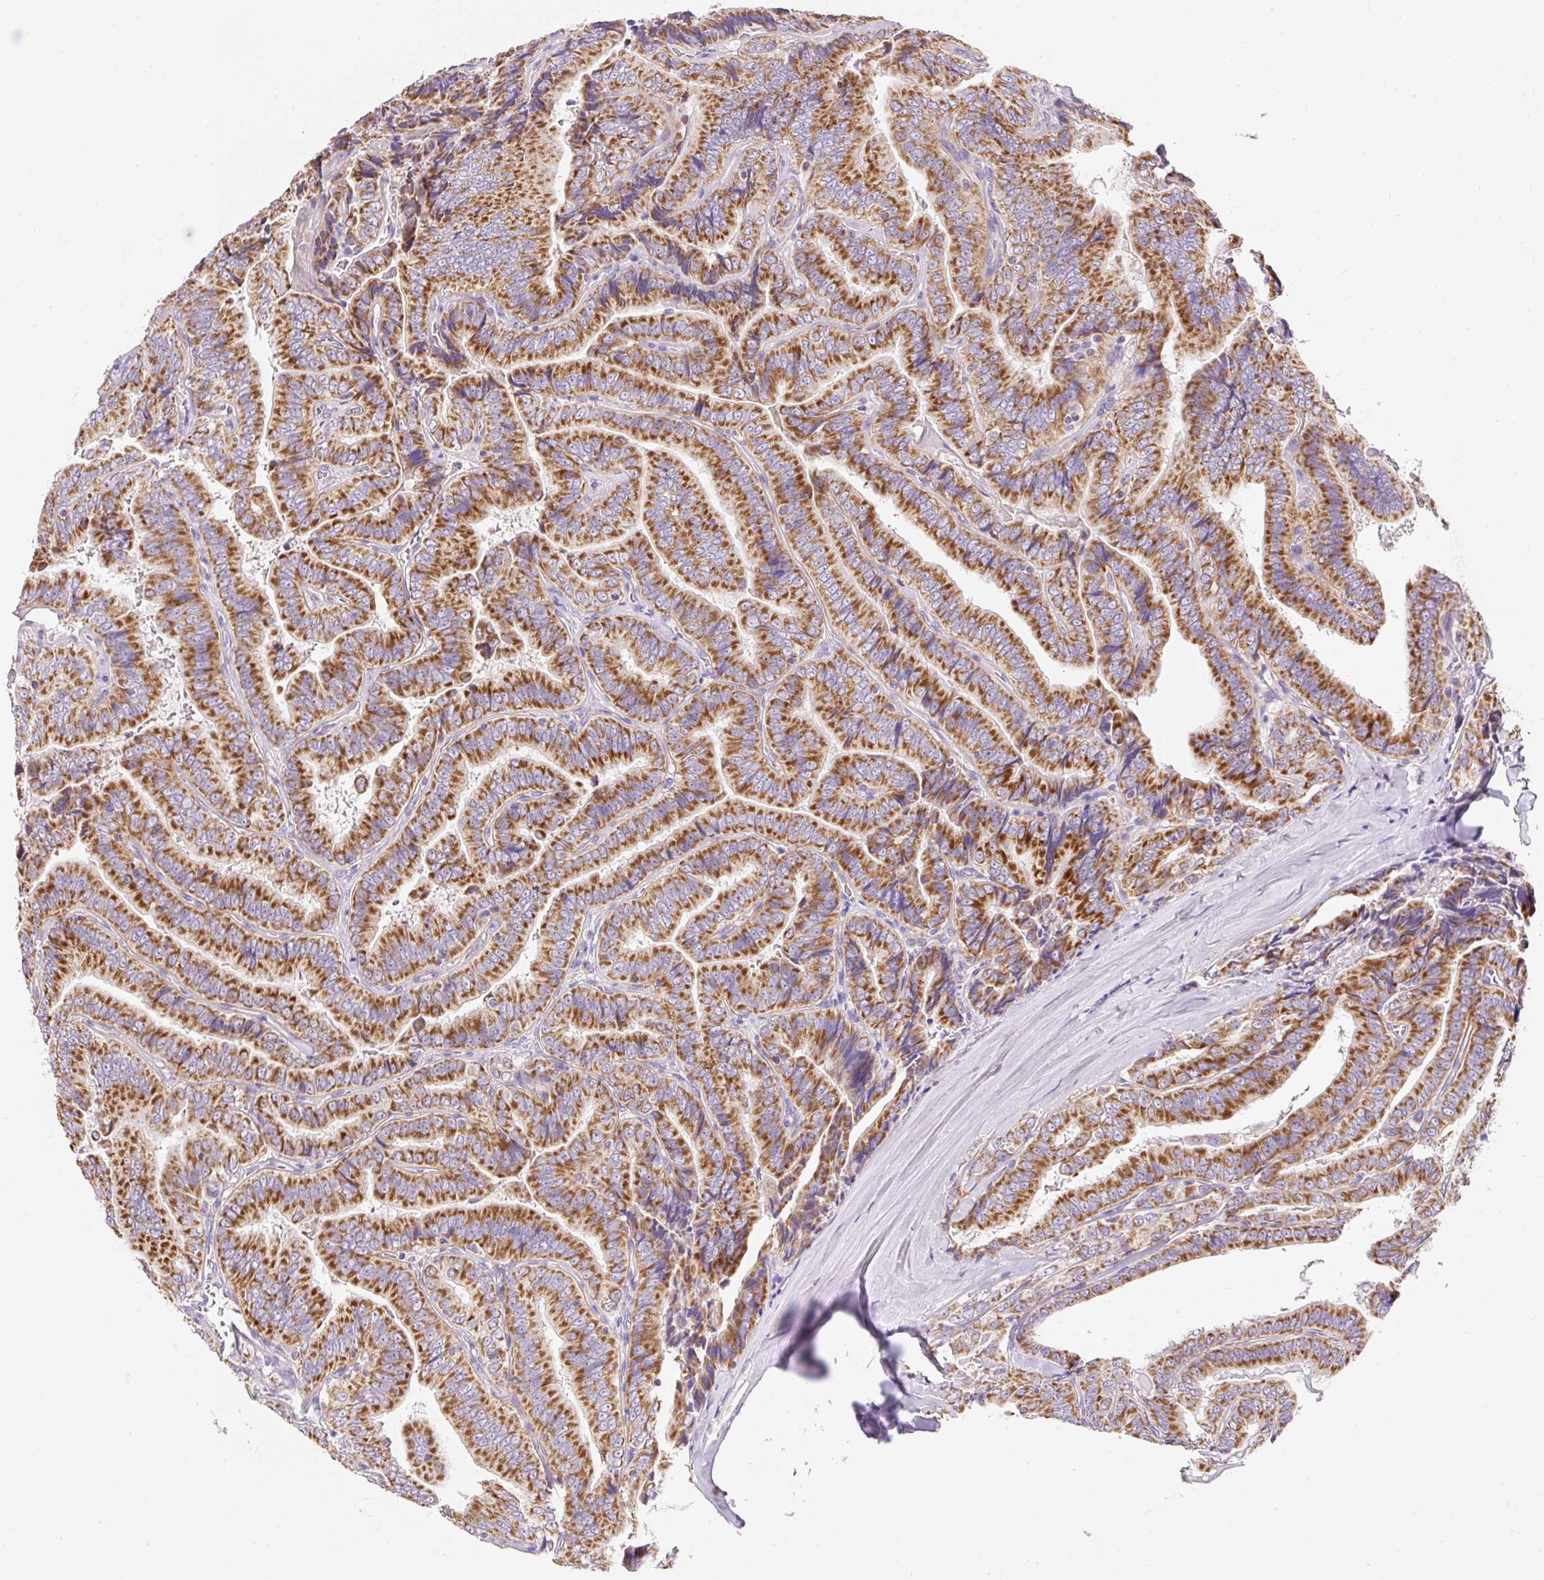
{"staining": {"intensity": "strong", "quantity": ">75%", "location": "cytoplasmic/membranous"}, "tissue": "thyroid cancer", "cell_type": "Tumor cells", "image_type": "cancer", "snomed": [{"axis": "morphology", "description": "Papillary adenocarcinoma, NOS"}, {"axis": "topography", "description": "Thyroid gland"}], "caption": "Thyroid papillary adenocarcinoma stained with a protein marker reveals strong staining in tumor cells.", "gene": "PMAIP1", "patient": {"sex": "male", "age": 61}}